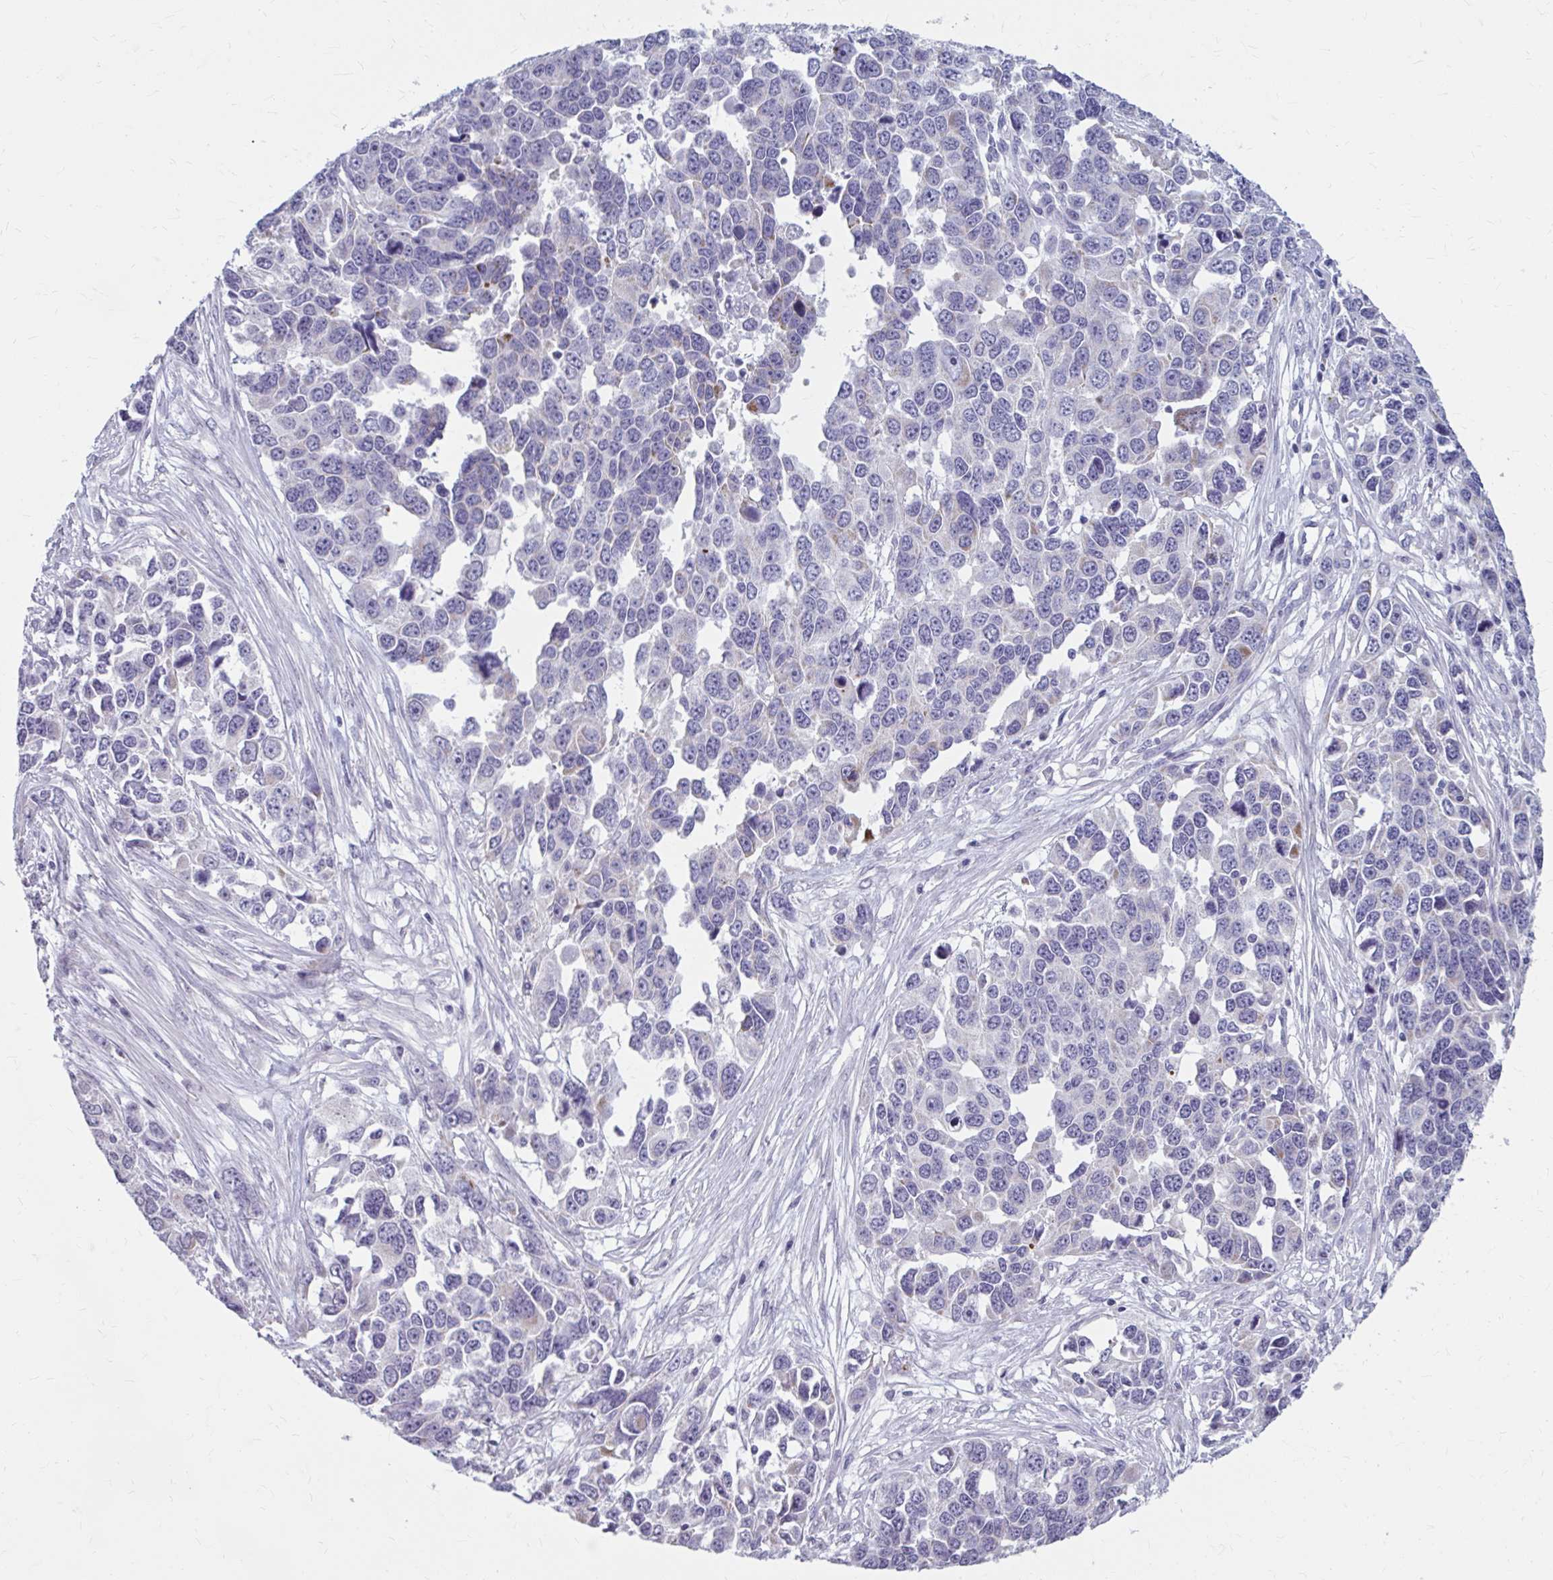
{"staining": {"intensity": "negative", "quantity": "none", "location": "none"}, "tissue": "ovarian cancer", "cell_type": "Tumor cells", "image_type": "cancer", "snomed": [{"axis": "morphology", "description": "Cystadenocarcinoma, serous, NOS"}, {"axis": "topography", "description": "Ovary"}], "caption": "IHC micrograph of ovarian serous cystadenocarcinoma stained for a protein (brown), which exhibits no staining in tumor cells.", "gene": "MSMO1", "patient": {"sex": "female", "age": 76}}